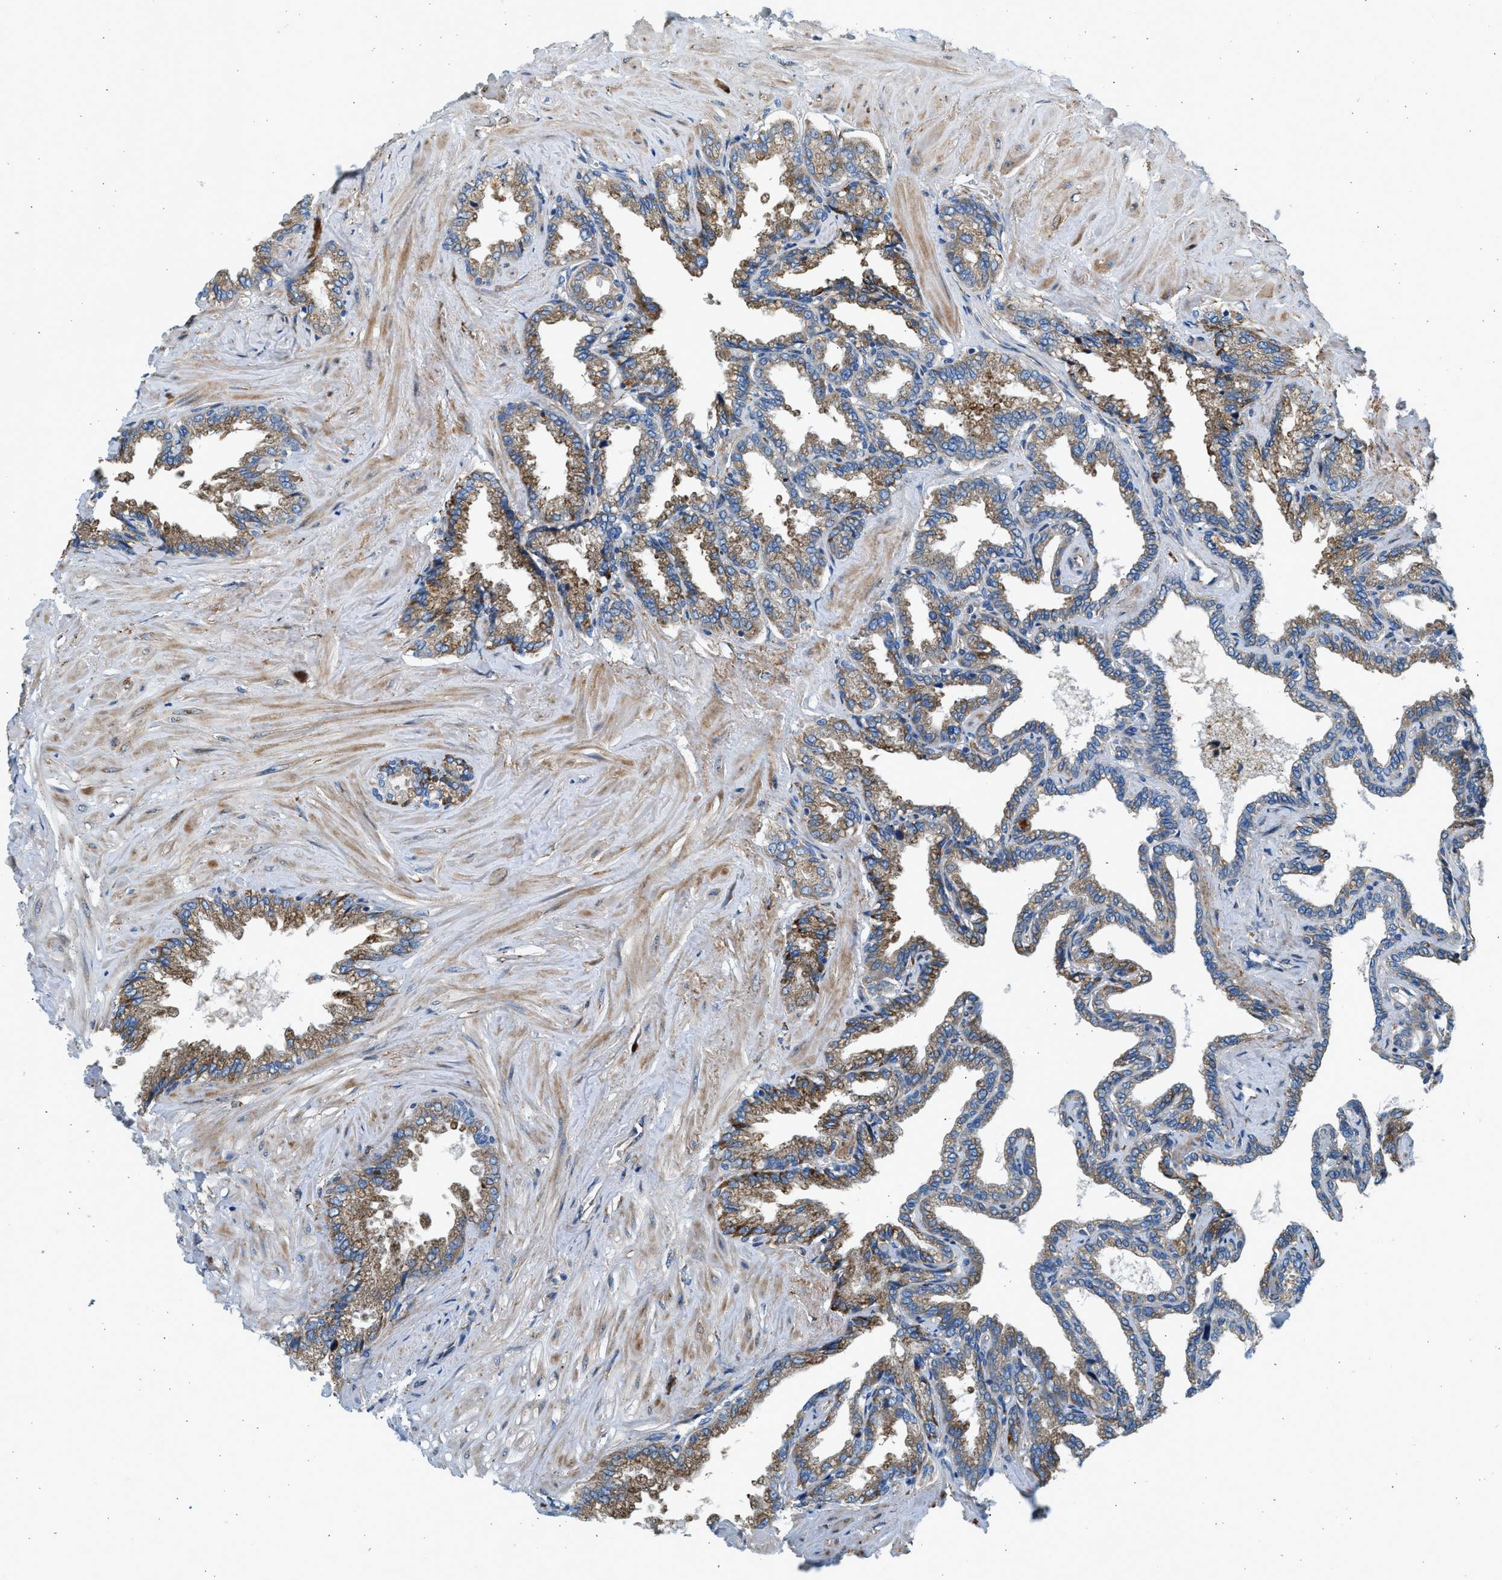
{"staining": {"intensity": "moderate", "quantity": "25%-75%", "location": "cytoplasmic/membranous"}, "tissue": "seminal vesicle", "cell_type": "Glandular cells", "image_type": "normal", "snomed": [{"axis": "morphology", "description": "Normal tissue, NOS"}, {"axis": "topography", "description": "Seminal veicle"}], "caption": "Immunohistochemical staining of unremarkable human seminal vesicle shows medium levels of moderate cytoplasmic/membranous staining in approximately 25%-75% of glandular cells. The staining was performed using DAB to visualize the protein expression in brown, while the nuclei were stained in blue with hematoxylin (Magnification: 20x).", "gene": "CNTN6", "patient": {"sex": "male", "age": 46}}